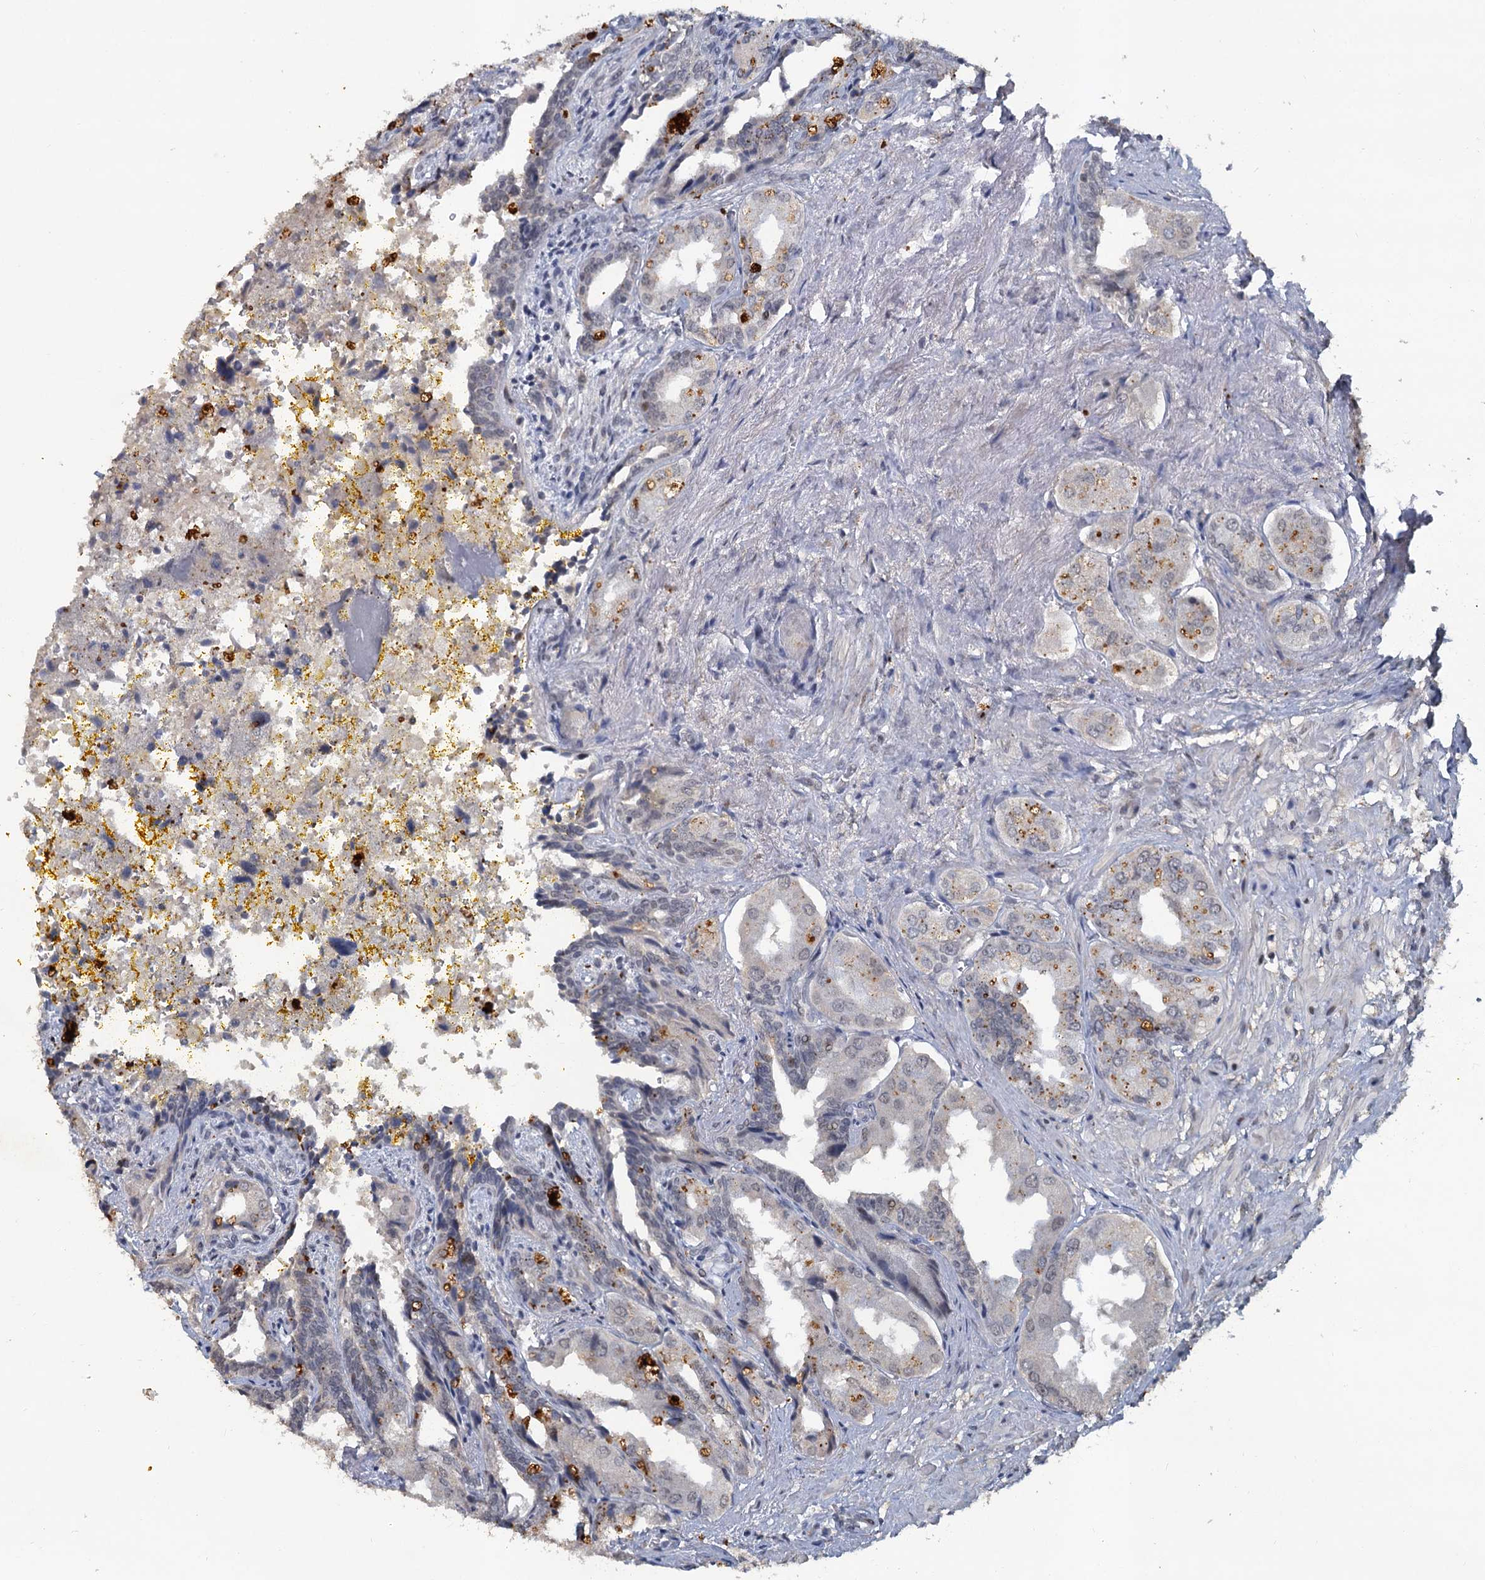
{"staining": {"intensity": "negative", "quantity": "none", "location": "none"}, "tissue": "seminal vesicle", "cell_type": "Glandular cells", "image_type": "normal", "snomed": [{"axis": "morphology", "description": "Normal tissue, NOS"}, {"axis": "topography", "description": "Seminal veicle"}], "caption": "Glandular cells show no significant expression in benign seminal vesicle.", "gene": "MUCL1", "patient": {"sex": "male", "age": 63}}